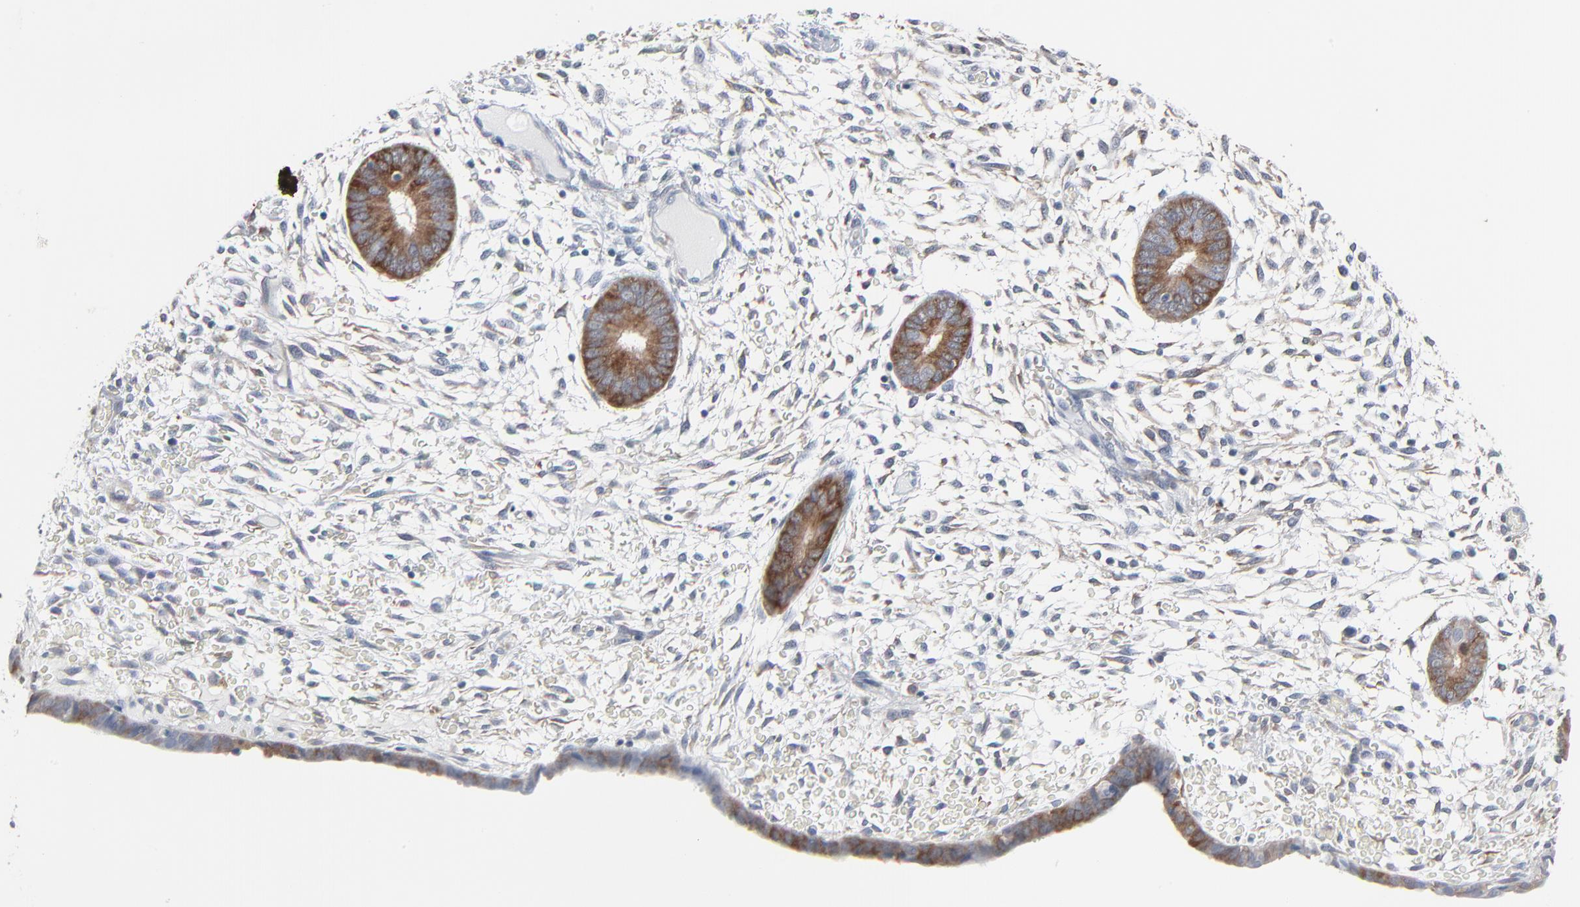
{"staining": {"intensity": "negative", "quantity": "none", "location": "none"}, "tissue": "endometrium", "cell_type": "Cells in endometrial stroma", "image_type": "normal", "snomed": [{"axis": "morphology", "description": "Normal tissue, NOS"}, {"axis": "topography", "description": "Endometrium"}], "caption": "An immunohistochemistry (IHC) histopathology image of benign endometrium is shown. There is no staining in cells in endometrial stroma of endometrium. (Brightfield microscopy of DAB (3,3'-diaminobenzidine) IHC at high magnification).", "gene": "PHGDH", "patient": {"sex": "female", "age": 42}}